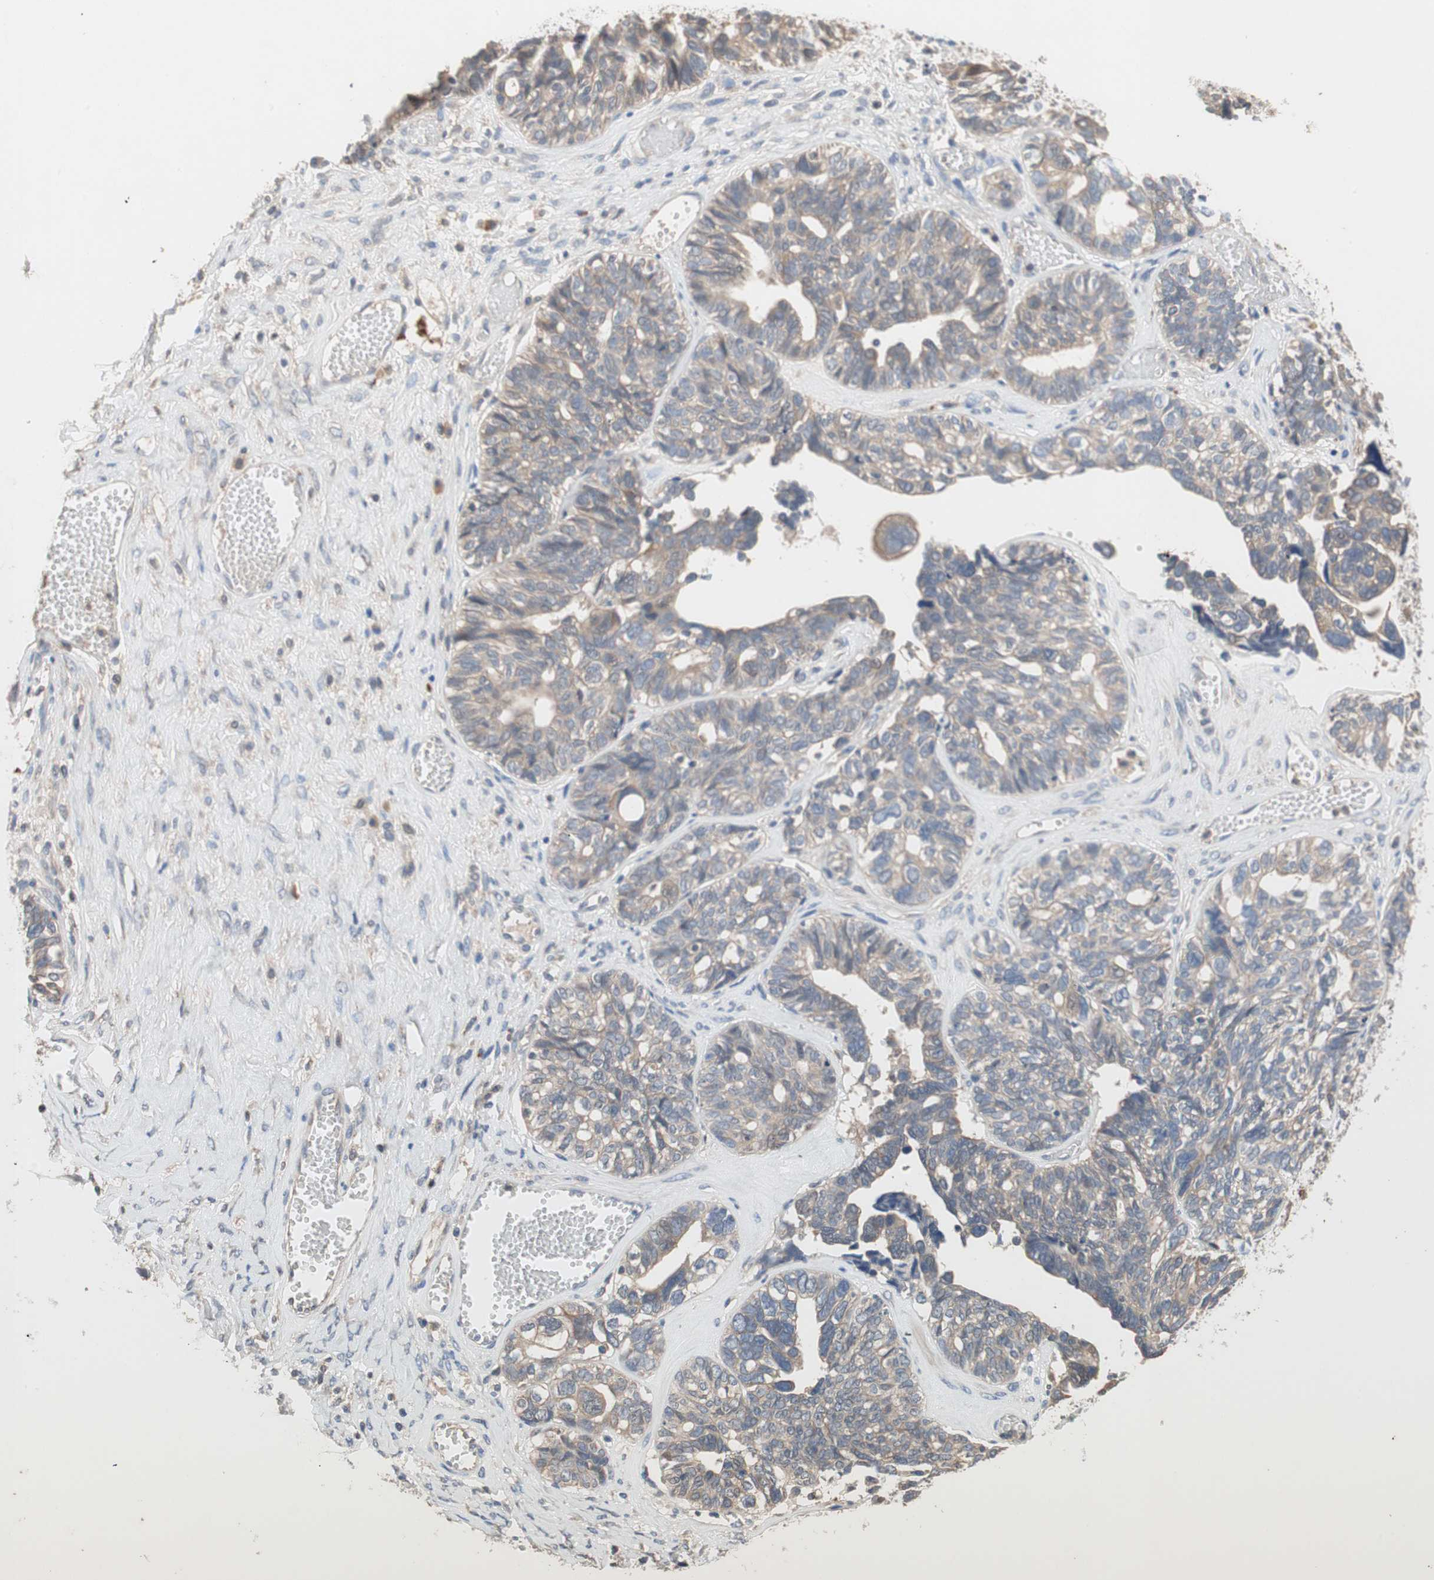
{"staining": {"intensity": "weak", "quantity": "25%-75%", "location": "cytoplasmic/membranous"}, "tissue": "ovarian cancer", "cell_type": "Tumor cells", "image_type": "cancer", "snomed": [{"axis": "morphology", "description": "Cystadenocarcinoma, serous, NOS"}, {"axis": "topography", "description": "Ovary"}], "caption": "Immunohistochemical staining of human ovarian serous cystadenocarcinoma shows low levels of weak cytoplasmic/membranous staining in about 25%-75% of tumor cells.", "gene": "ADAP1", "patient": {"sex": "female", "age": 79}}